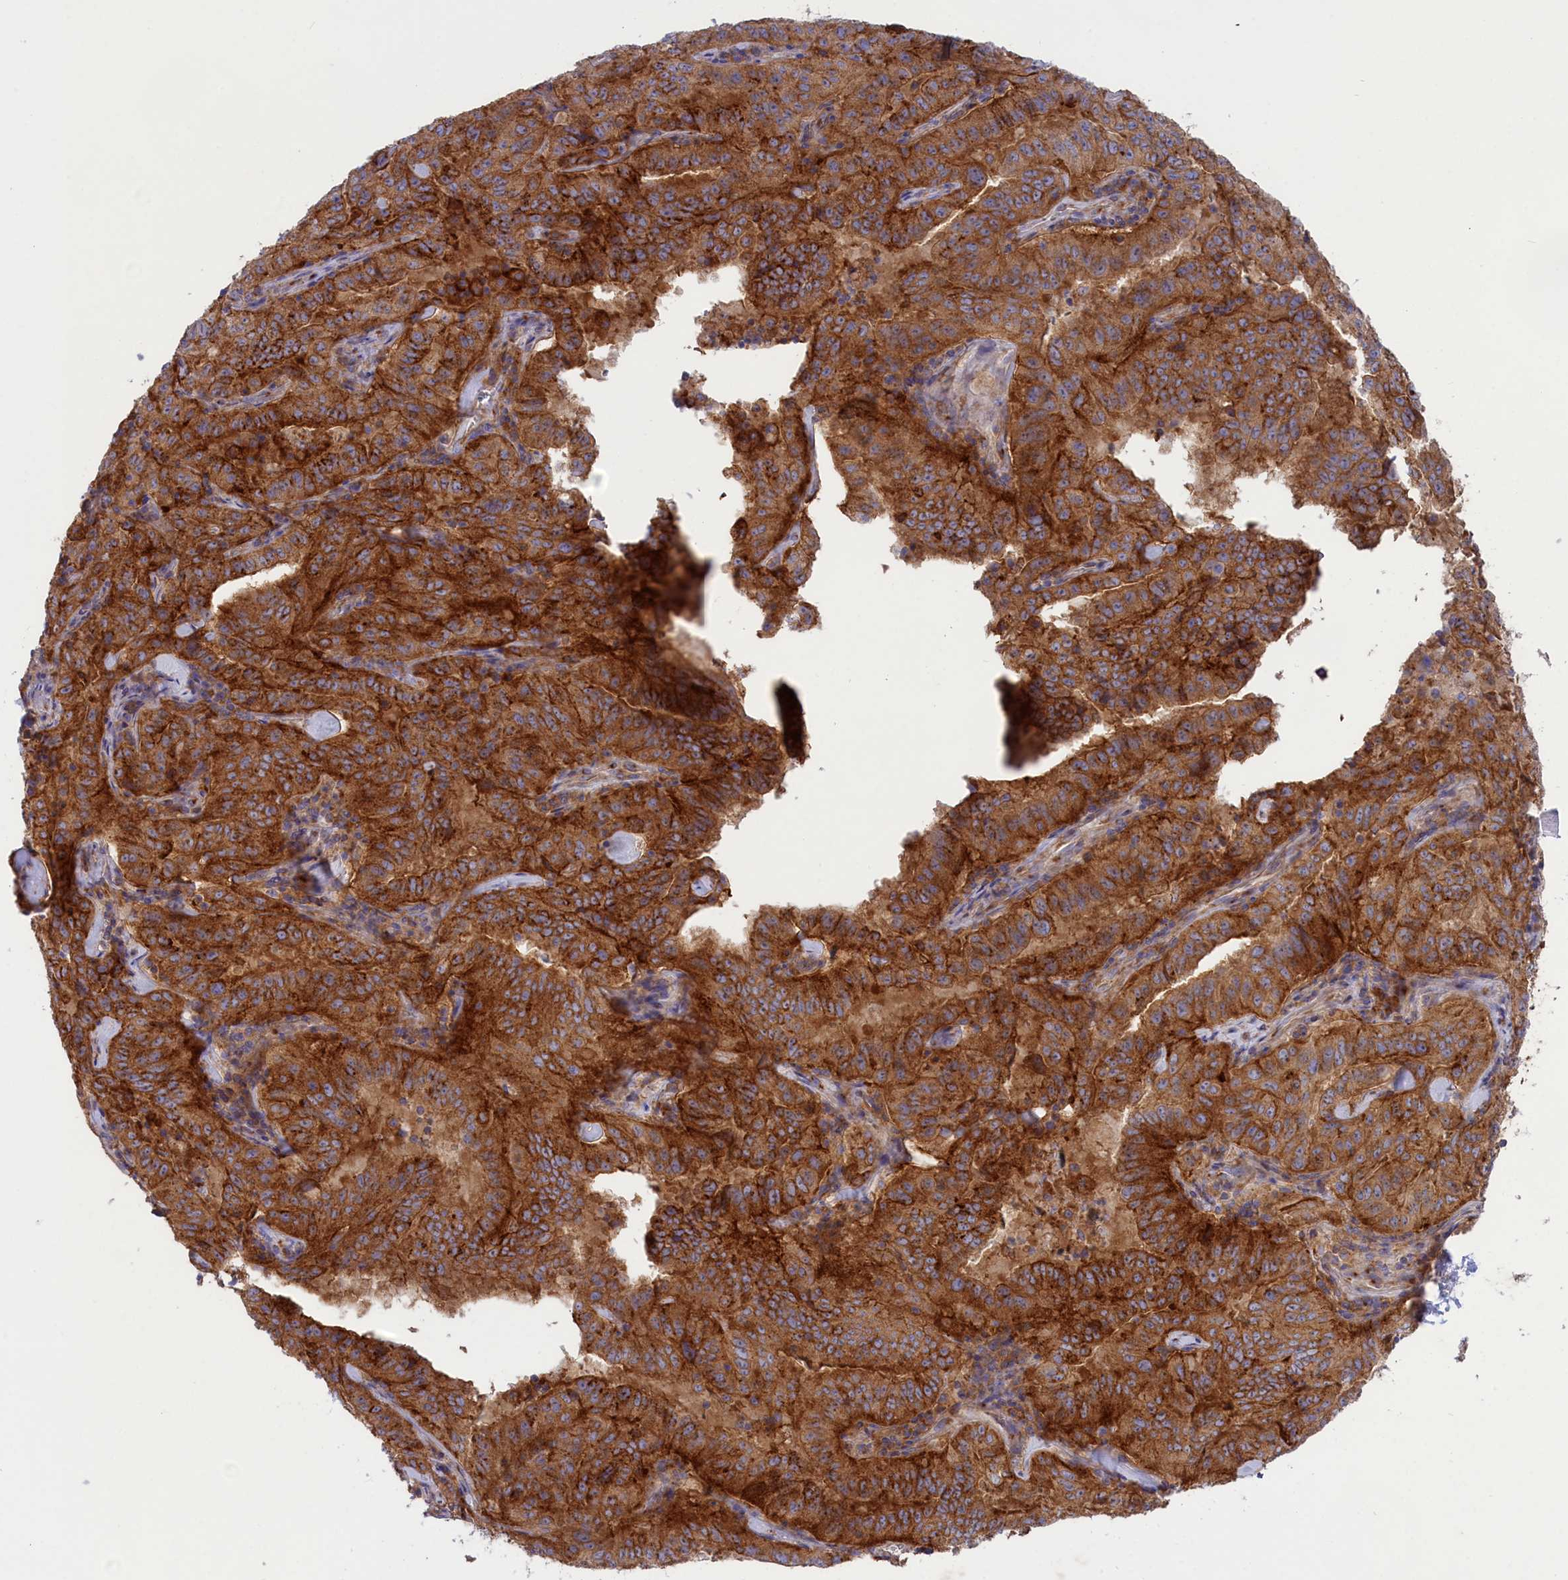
{"staining": {"intensity": "strong", "quantity": ">75%", "location": "cytoplasmic/membranous"}, "tissue": "pancreatic cancer", "cell_type": "Tumor cells", "image_type": "cancer", "snomed": [{"axis": "morphology", "description": "Adenocarcinoma, NOS"}, {"axis": "topography", "description": "Pancreas"}], "caption": "Strong cytoplasmic/membranous protein positivity is present in about >75% of tumor cells in pancreatic cancer (adenocarcinoma).", "gene": "SCAMP4", "patient": {"sex": "male", "age": 63}}